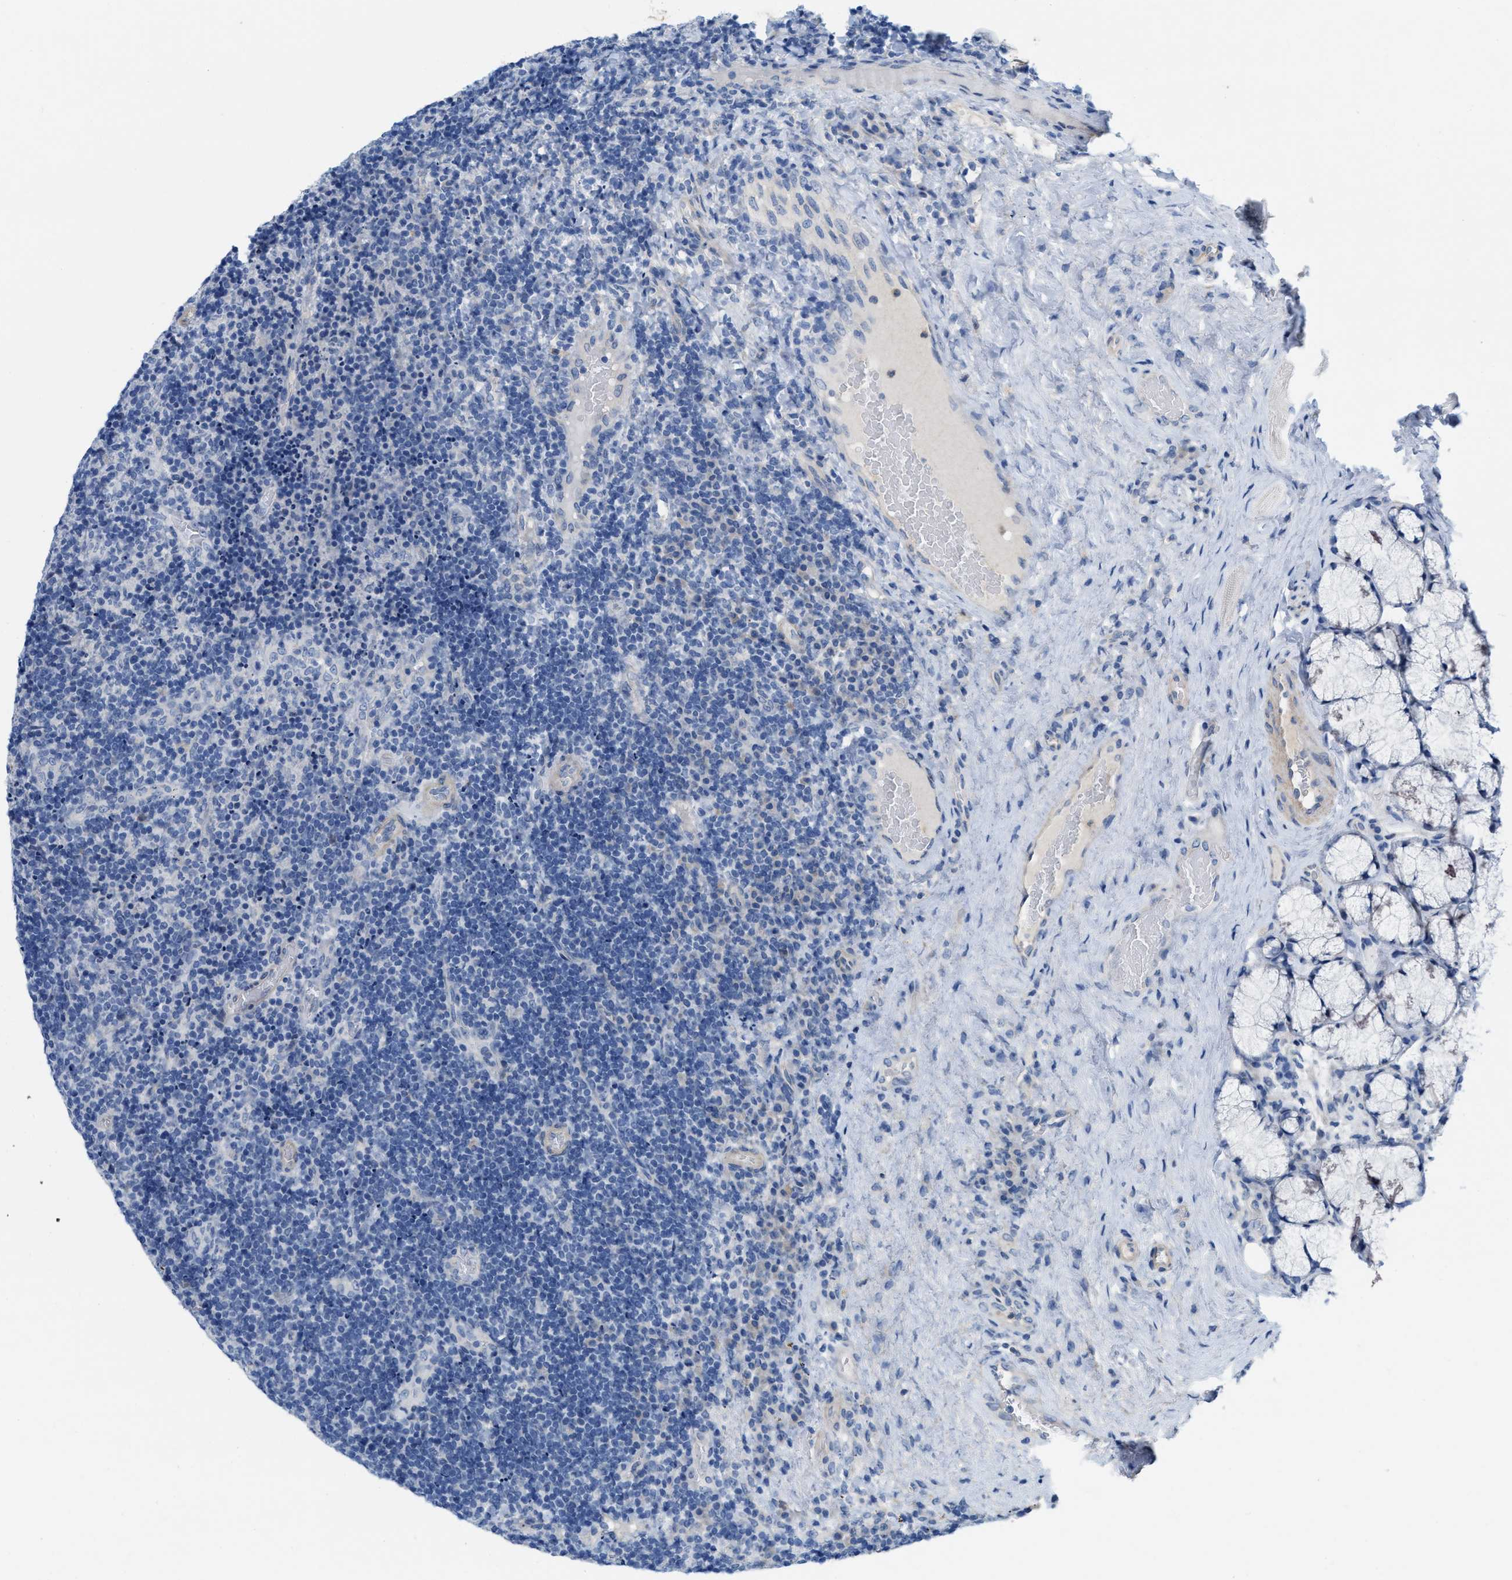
{"staining": {"intensity": "negative", "quantity": "none", "location": "none"}, "tissue": "lymphoma", "cell_type": "Tumor cells", "image_type": "cancer", "snomed": [{"axis": "morphology", "description": "Malignant lymphoma, non-Hodgkin's type, High grade"}, {"axis": "topography", "description": "Tonsil"}], "caption": "This is an immunohistochemistry photomicrograph of human malignant lymphoma, non-Hodgkin's type (high-grade). There is no expression in tumor cells.", "gene": "CPA2", "patient": {"sex": "female", "age": 36}}